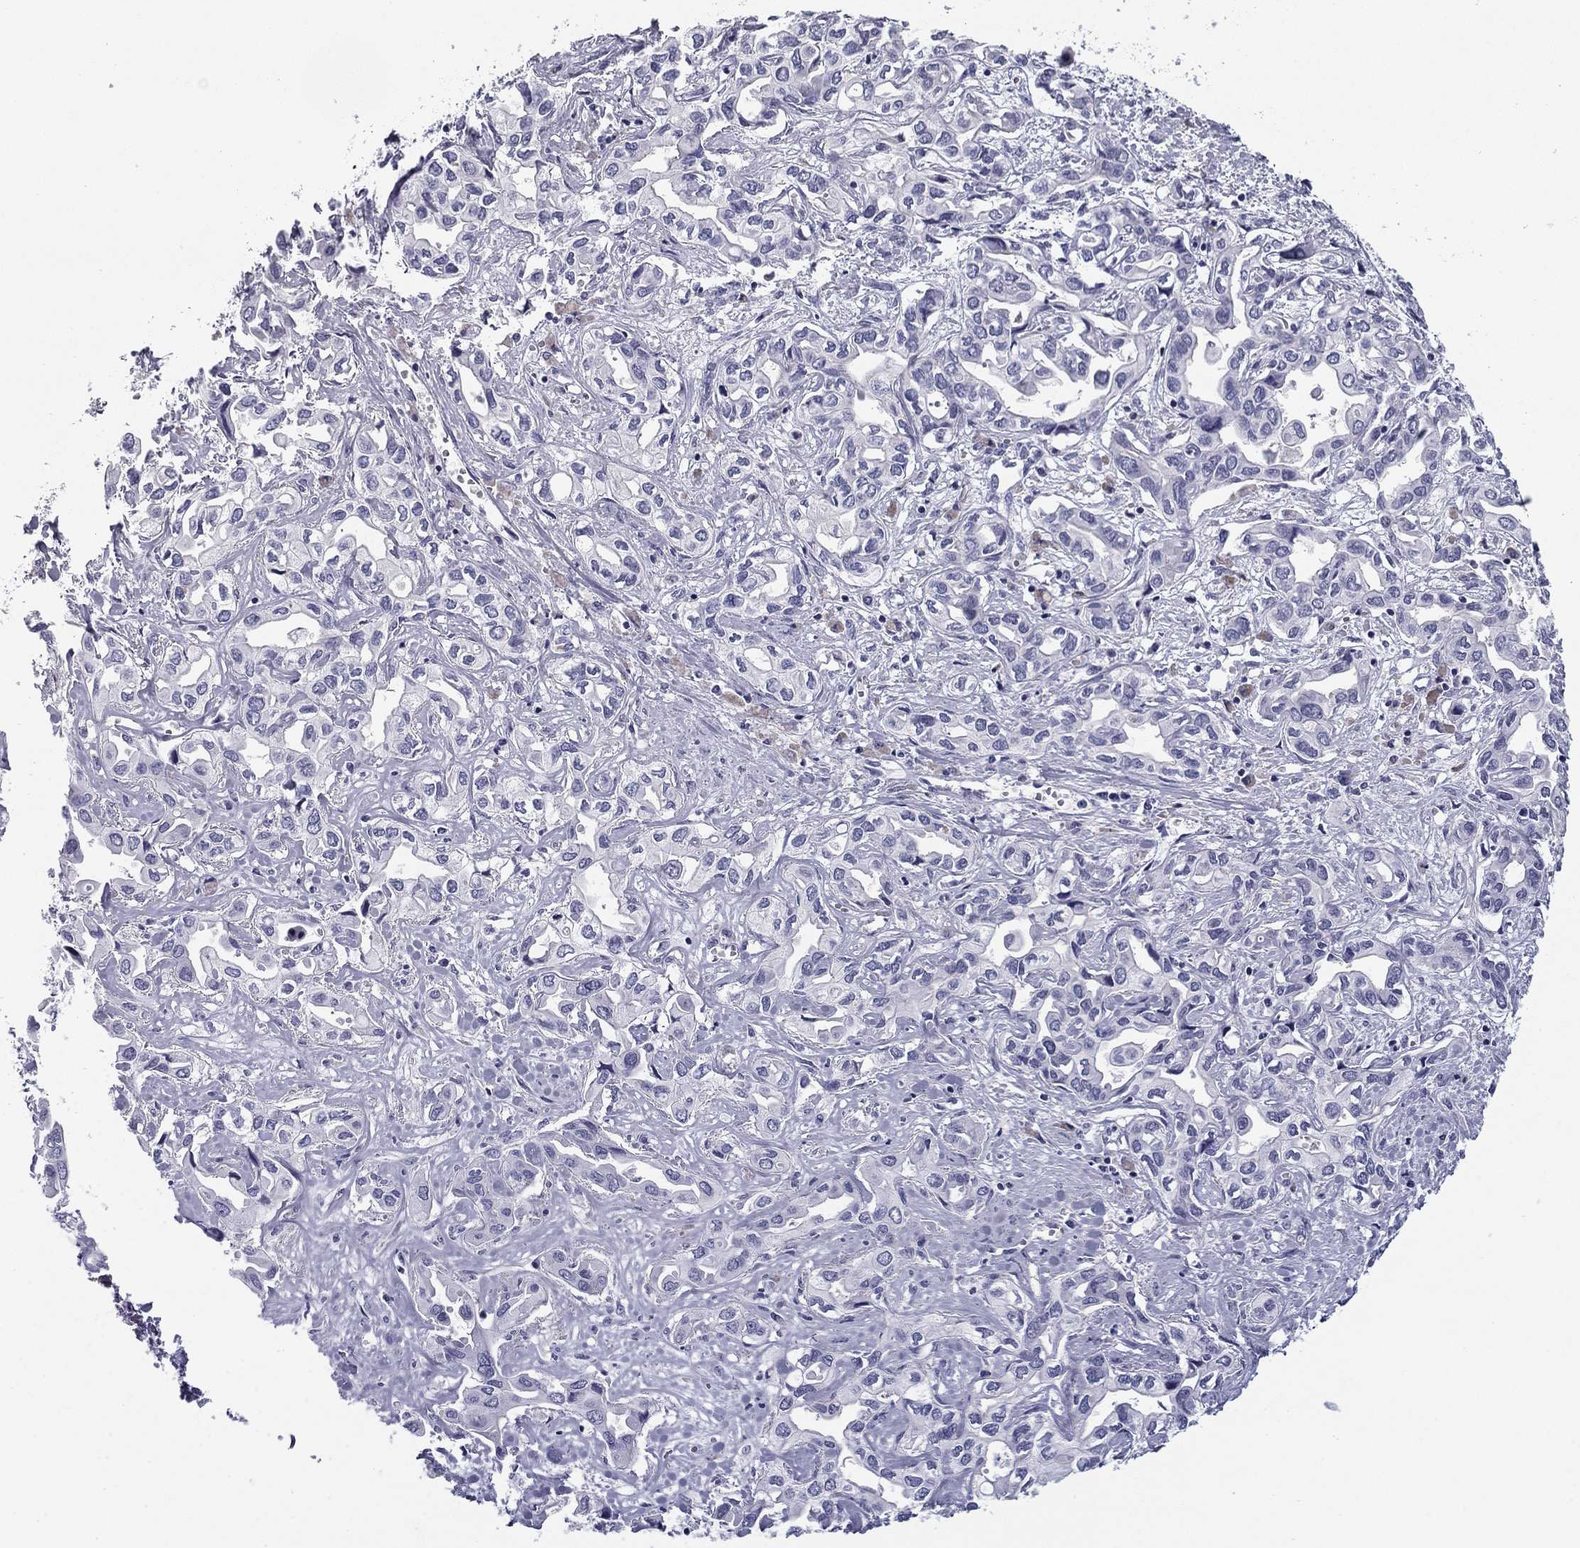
{"staining": {"intensity": "negative", "quantity": "none", "location": "none"}, "tissue": "liver cancer", "cell_type": "Tumor cells", "image_type": "cancer", "snomed": [{"axis": "morphology", "description": "Cholangiocarcinoma"}, {"axis": "topography", "description": "Liver"}], "caption": "This is an immunohistochemistry image of liver cancer. There is no expression in tumor cells.", "gene": "FLNC", "patient": {"sex": "female", "age": 64}}